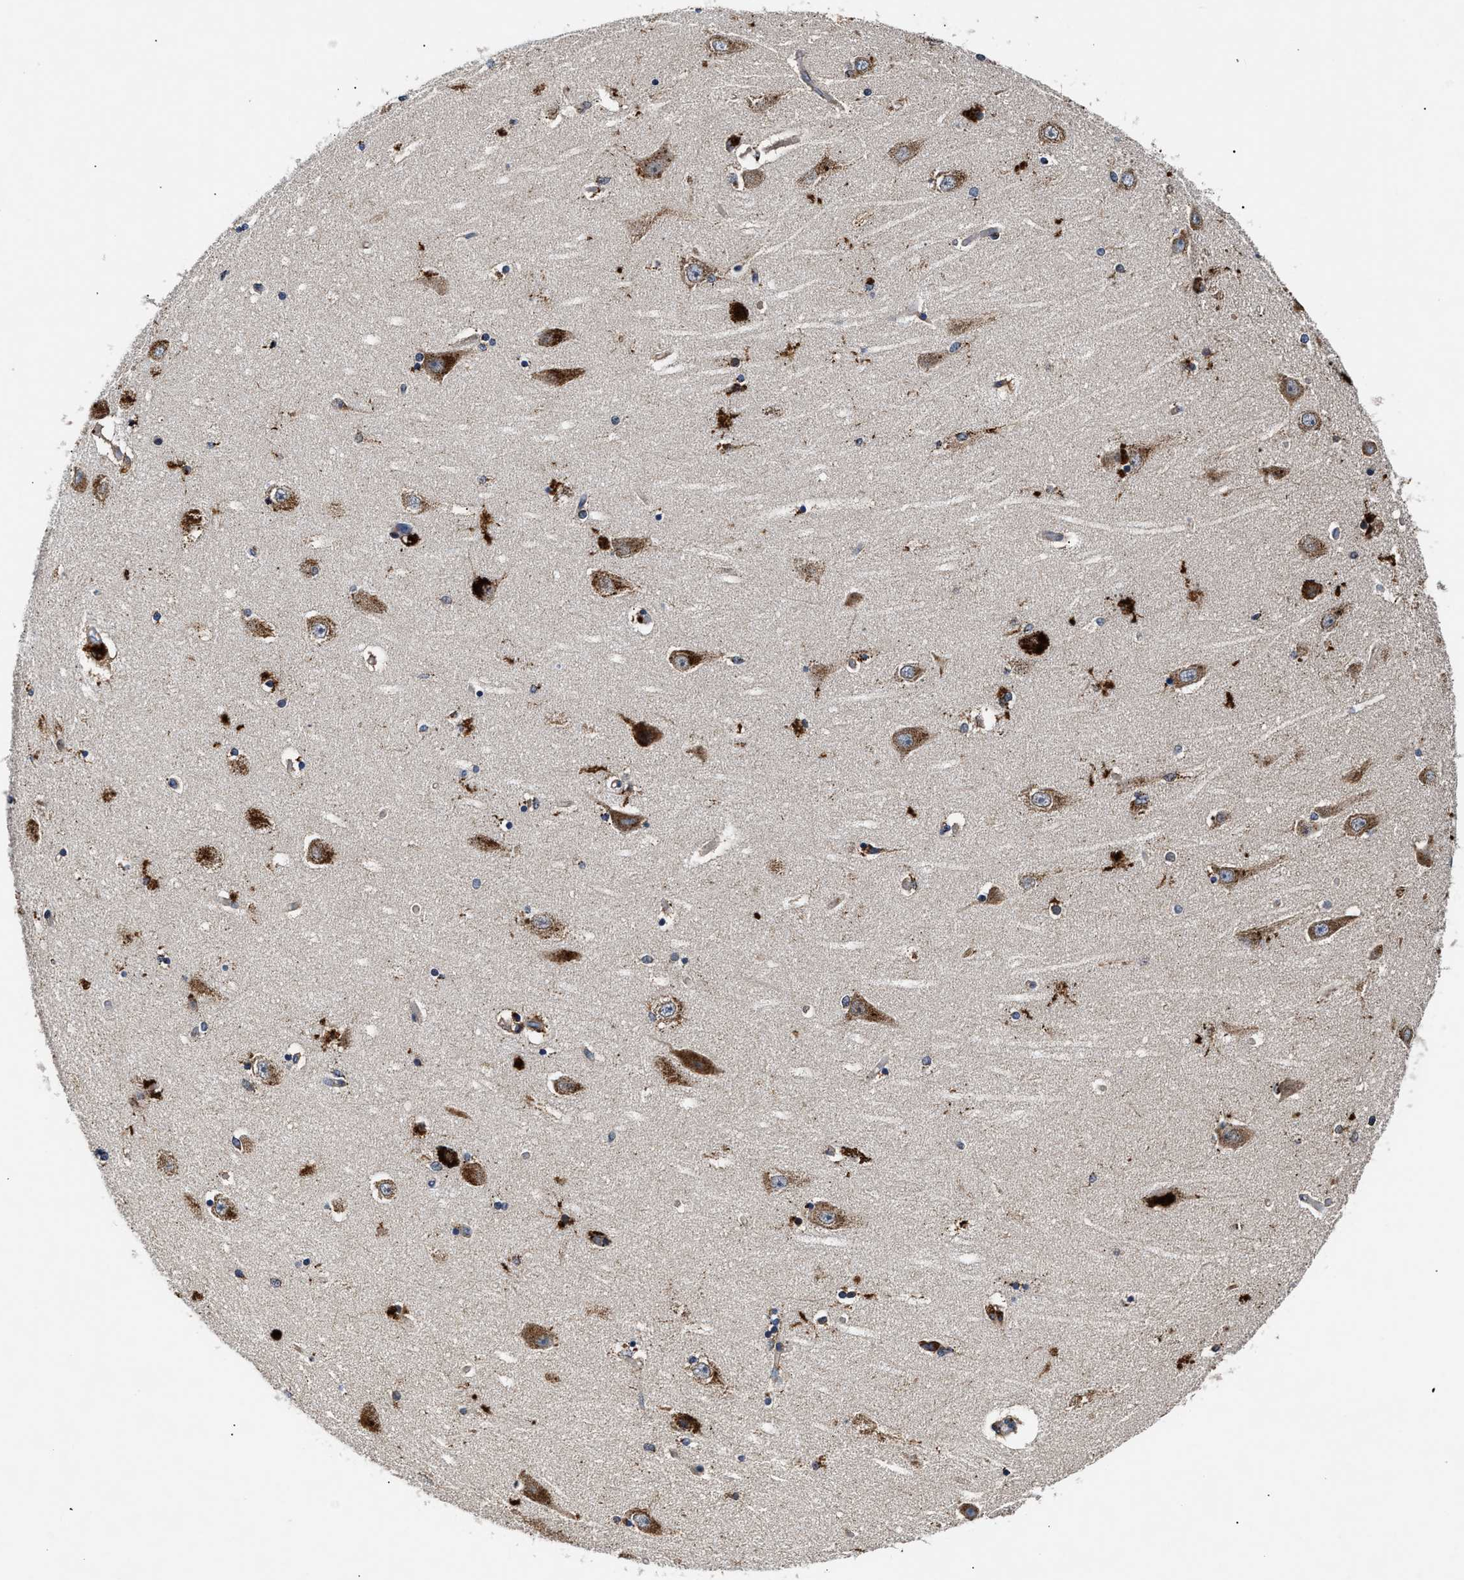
{"staining": {"intensity": "strong", "quantity": ">75%", "location": "cytoplasmic/membranous"}, "tissue": "hippocampus", "cell_type": "Glial cells", "image_type": "normal", "snomed": [{"axis": "morphology", "description": "Normal tissue, NOS"}, {"axis": "topography", "description": "Hippocampus"}], "caption": "A high amount of strong cytoplasmic/membranous expression is appreciated in about >75% of glial cells in unremarkable hippocampus. Nuclei are stained in blue.", "gene": "CCDC146", "patient": {"sex": "female", "age": 54}}